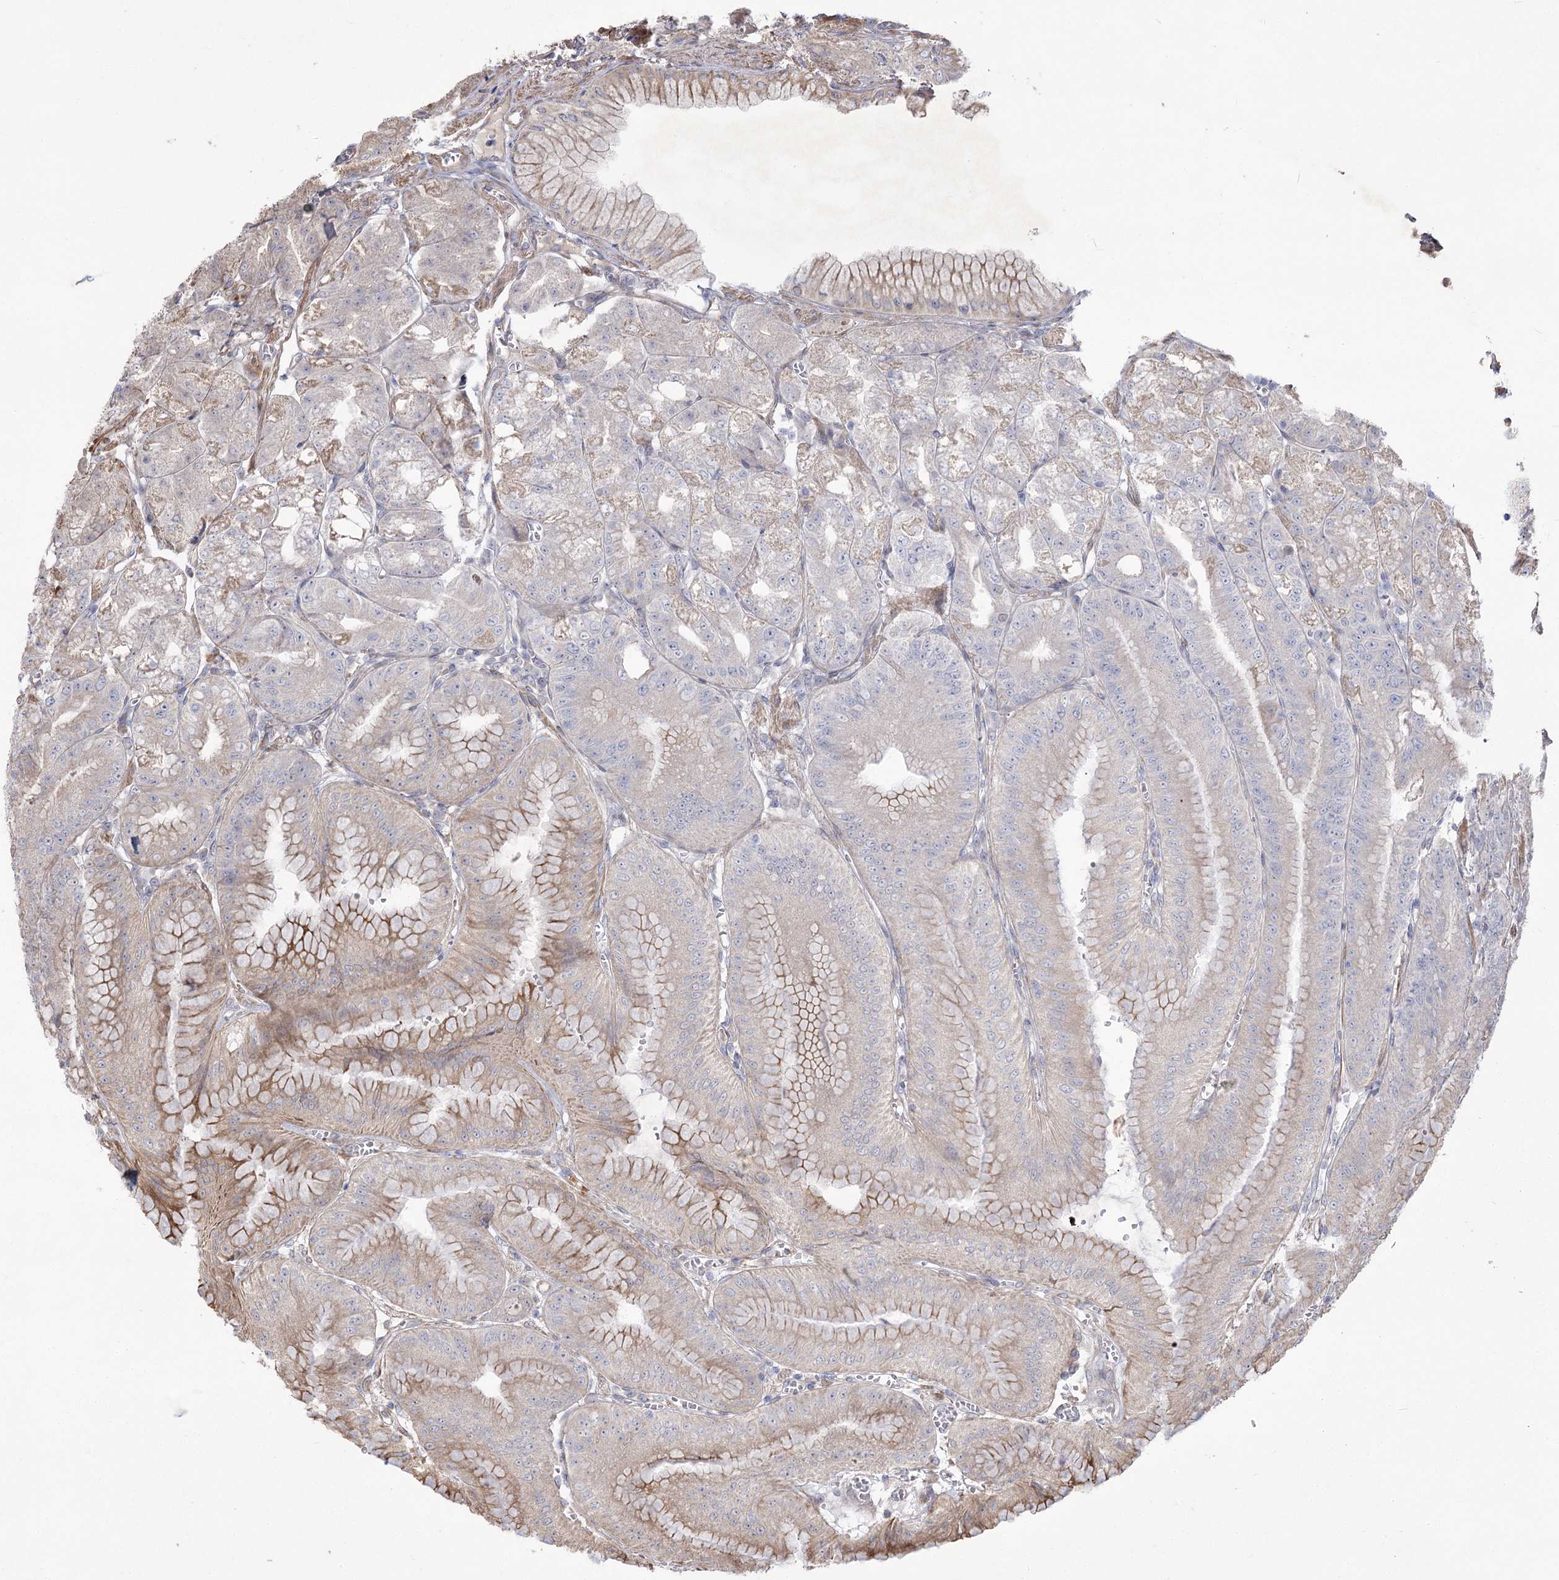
{"staining": {"intensity": "moderate", "quantity": "25%-75%", "location": "cytoplasmic/membranous"}, "tissue": "stomach", "cell_type": "Glandular cells", "image_type": "normal", "snomed": [{"axis": "morphology", "description": "Normal tissue, NOS"}, {"axis": "topography", "description": "Stomach, upper"}, {"axis": "topography", "description": "Stomach, lower"}], "caption": "A medium amount of moderate cytoplasmic/membranous positivity is present in about 25%-75% of glandular cells in unremarkable stomach. The protein of interest is stained brown, and the nuclei are stained in blue (DAB IHC with brightfield microscopy, high magnification).", "gene": "RNF24", "patient": {"sex": "male", "age": 71}}